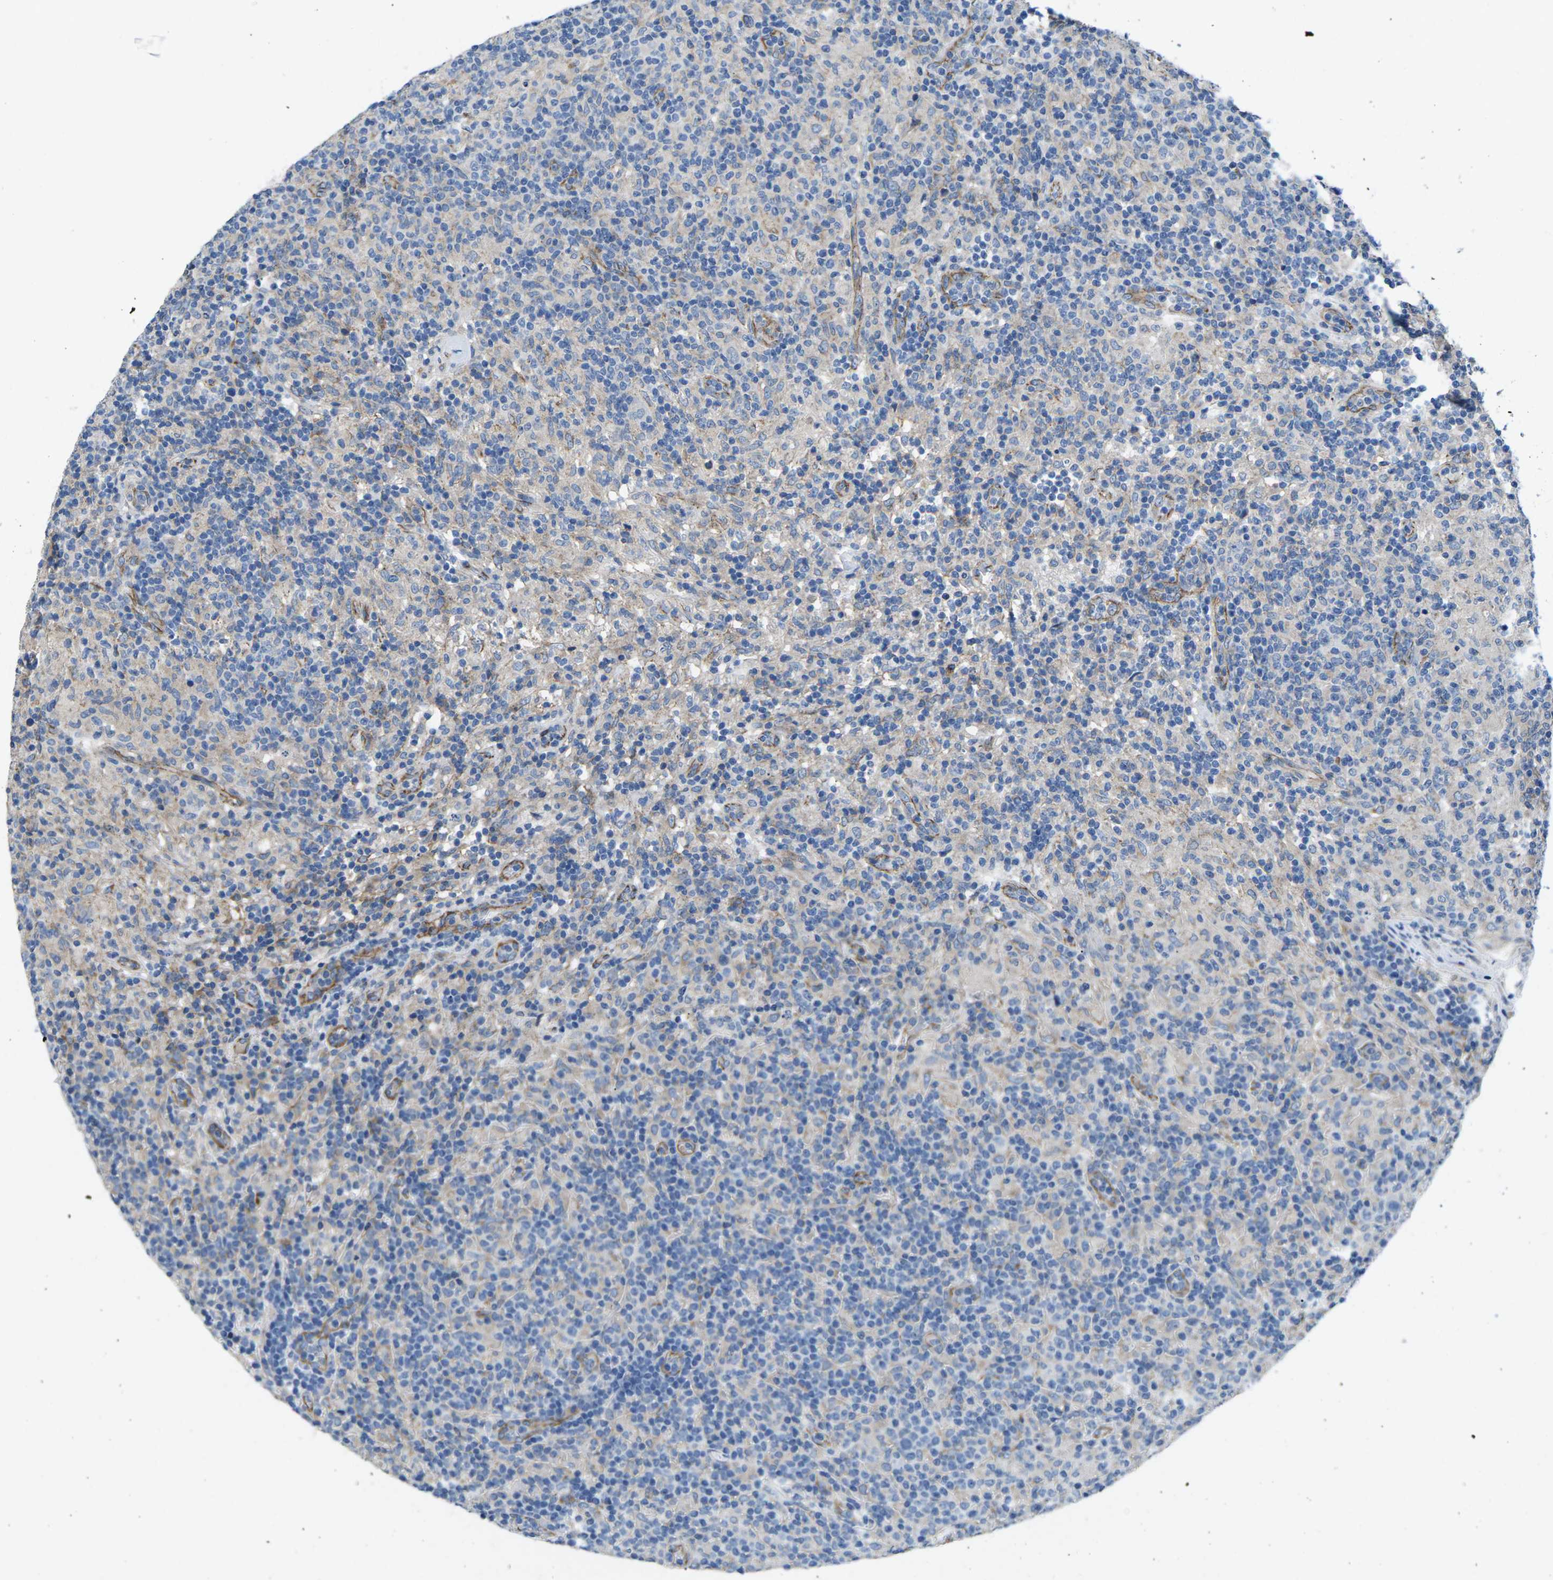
{"staining": {"intensity": "negative", "quantity": "none", "location": "none"}, "tissue": "lymphoma", "cell_type": "Tumor cells", "image_type": "cancer", "snomed": [{"axis": "morphology", "description": "Hodgkin's disease, NOS"}, {"axis": "topography", "description": "Lymph node"}], "caption": "Immunohistochemistry (IHC) photomicrograph of neoplastic tissue: human Hodgkin's disease stained with DAB (3,3'-diaminobenzidine) reveals no significant protein positivity in tumor cells.", "gene": "CTNND1", "patient": {"sex": "male", "age": 70}}